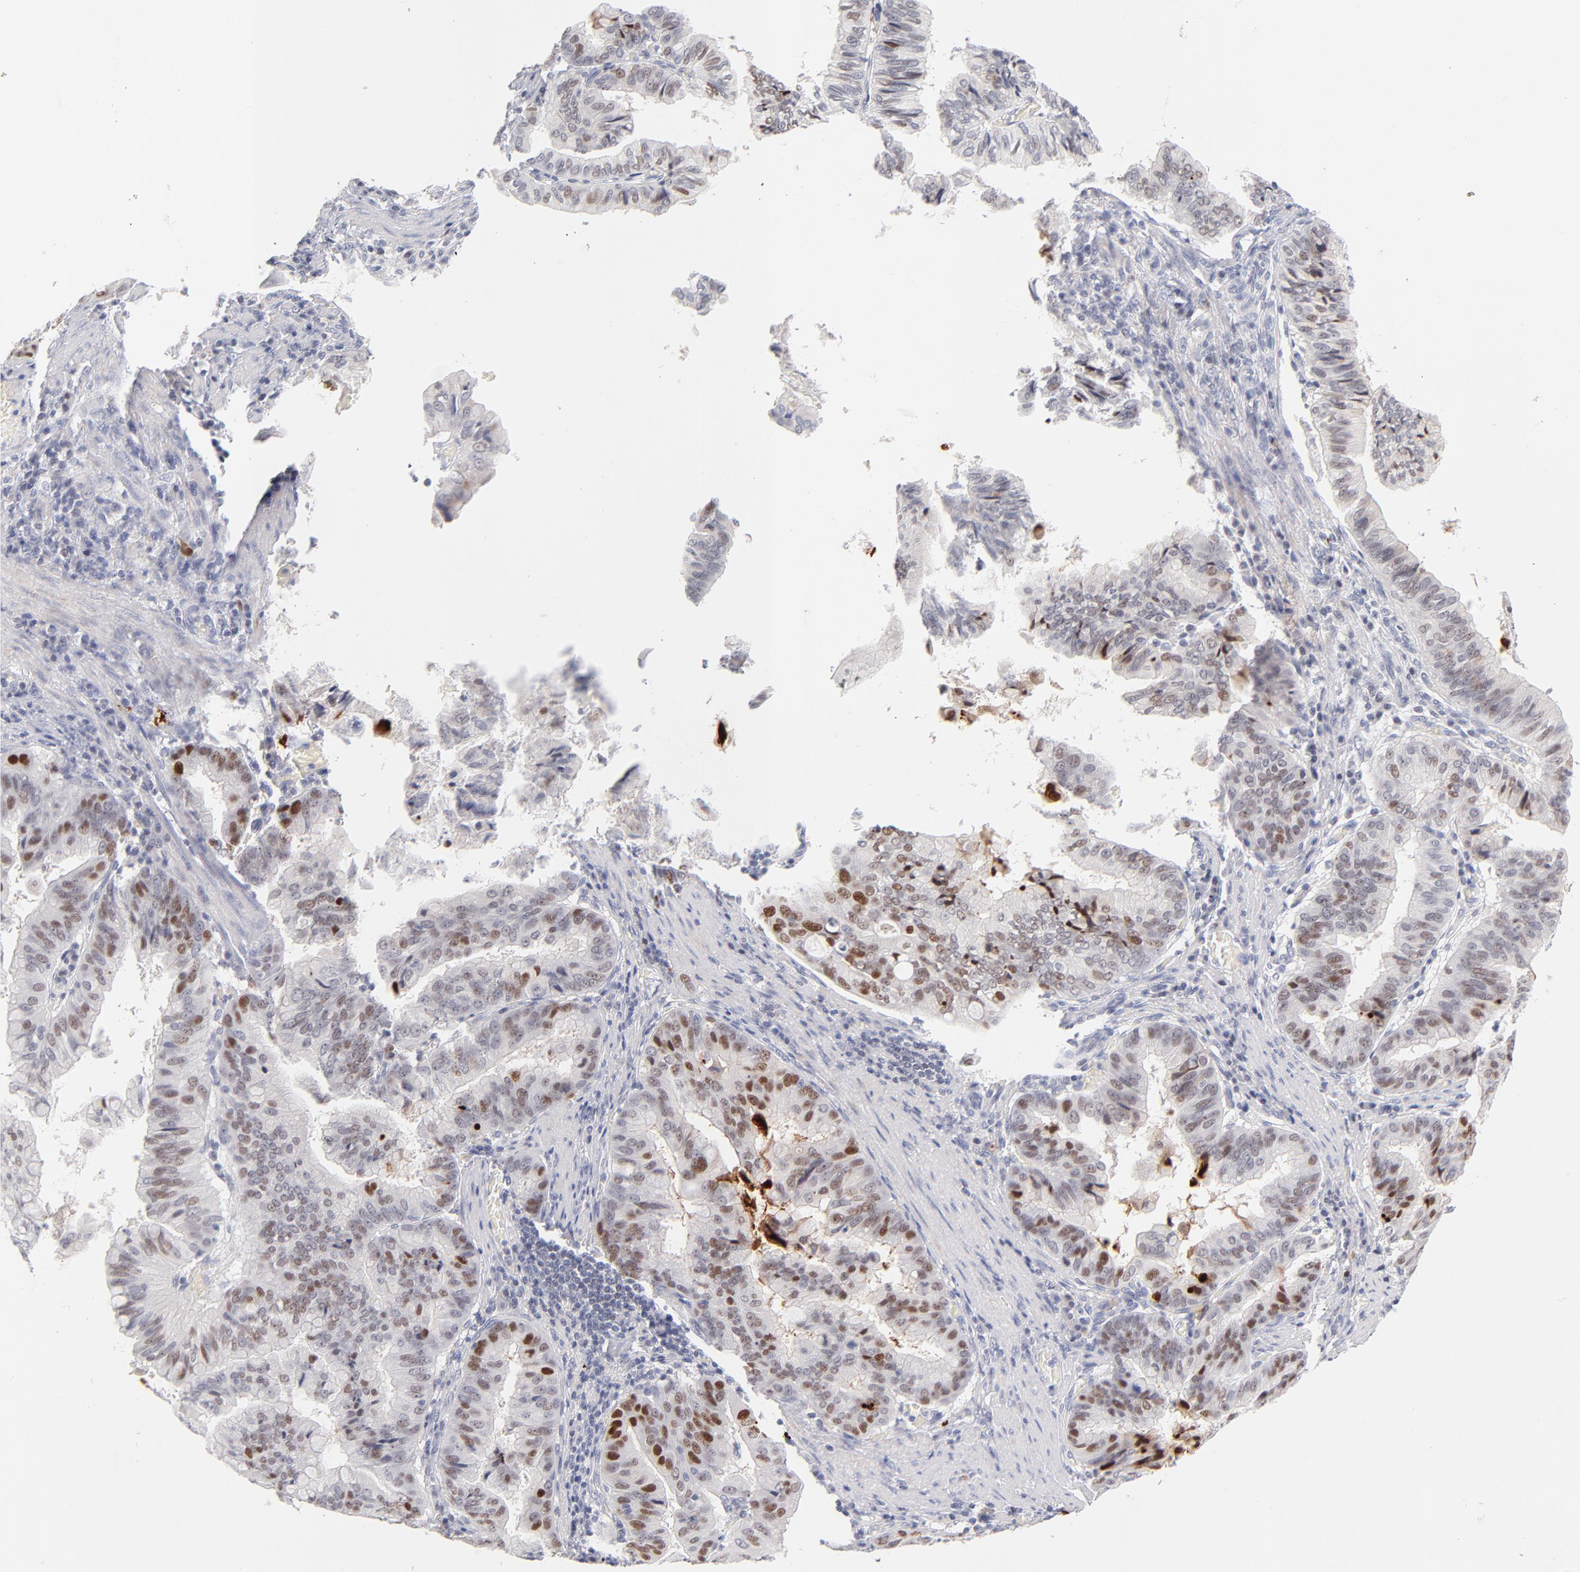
{"staining": {"intensity": "moderate", "quantity": "25%-75%", "location": "nuclear"}, "tissue": "stomach cancer", "cell_type": "Tumor cells", "image_type": "cancer", "snomed": [{"axis": "morphology", "description": "Adenocarcinoma, NOS"}, {"axis": "topography", "description": "Stomach, upper"}], "caption": "Tumor cells show medium levels of moderate nuclear positivity in approximately 25%-75% of cells in human stomach cancer.", "gene": "PARP1", "patient": {"sex": "male", "age": 80}}